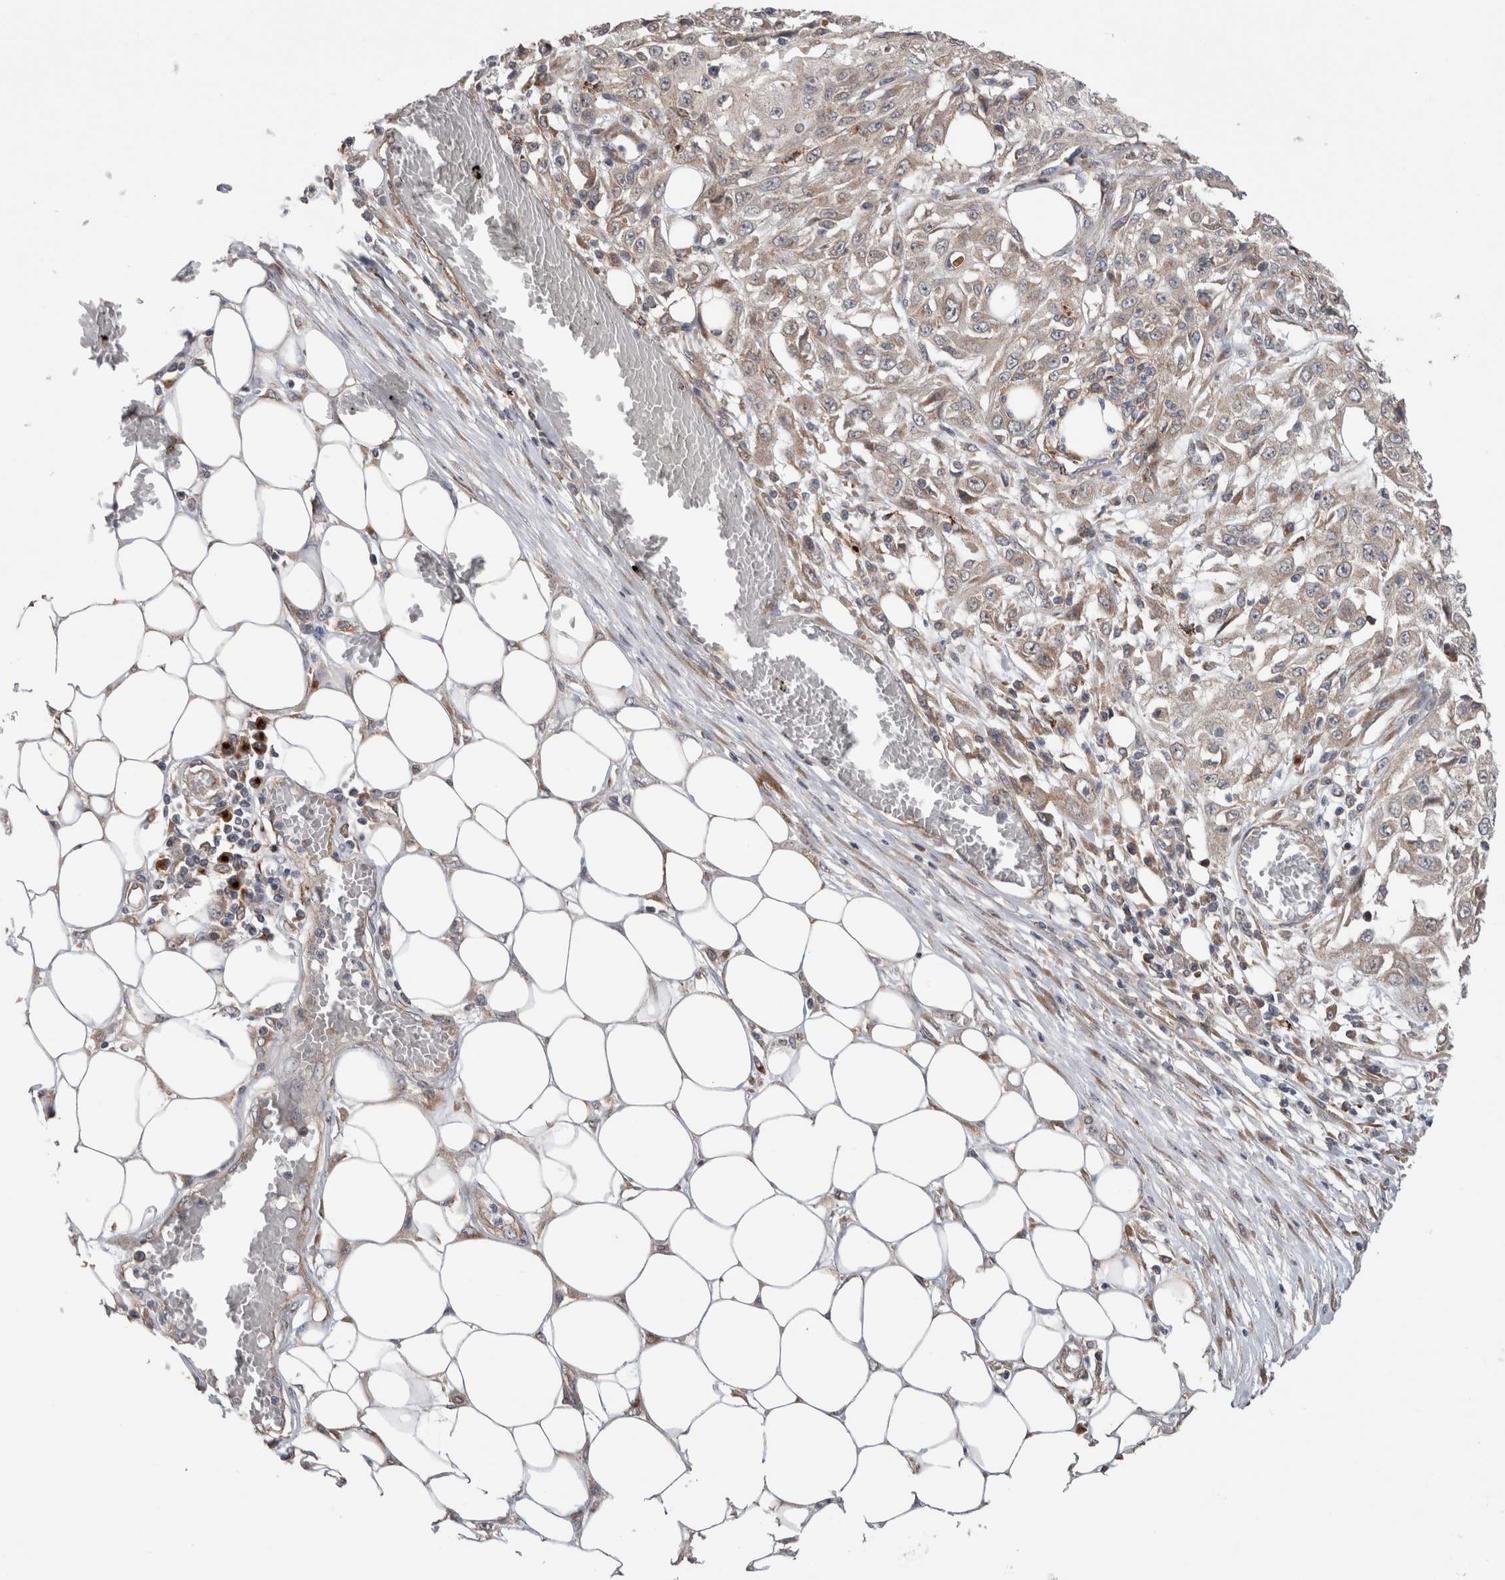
{"staining": {"intensity": "weak", "quantity": "25%-75%", "location": "cytoplasmic/membranous"}, "tissue": "skin cancer", "cell_type": "Tumor cells", "image_type": "cancer", "snomed": [{"axis": "morphology", "description": "Squamous cell carcinoma, NOS"}, {"axis": "morphology", "description": "Squamous cell carcinoma, metastatic, NOS"}, {"axis": "topography", "description": "Skin"}, {"axis": "topography", "description": "Lymph node"}], "caption": "IHC of human skin cancer shows low levels of weak cytoplasmic/membranous staining in about 25%-75% of tumor cells. Using DAB (brown) and hematoxylin (blue) stains, captured at high magnification using brightfield microscopy.", "gene": "TRIM5", "patient": {"sex": "male", "age": 75}}